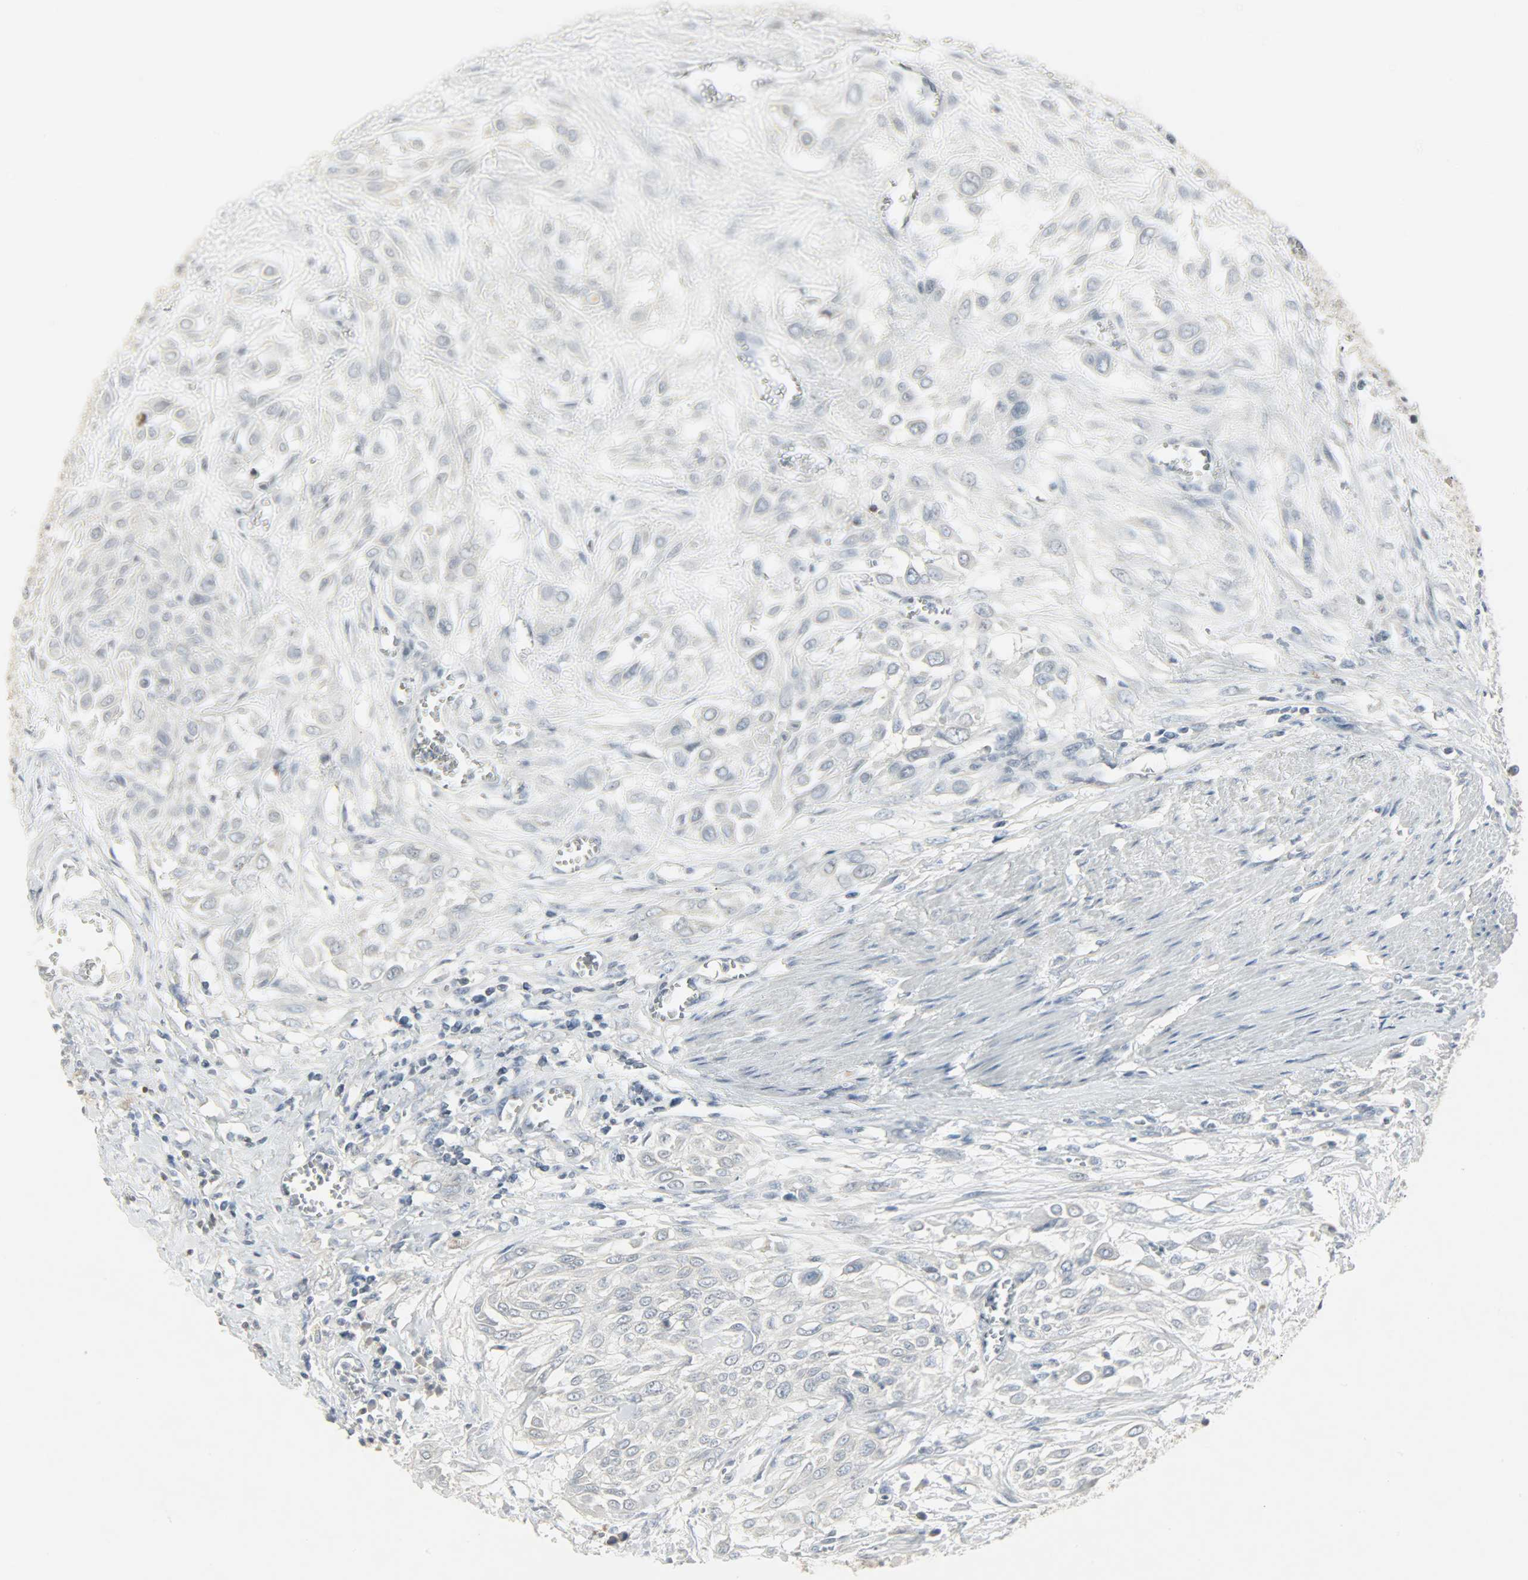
{"staining": {"intensity": "negative", "quantity": "none", "location": "none"}, "tissue": "urothelial cancer", "cell_type": "Tumor cells", "image_type": "cancer", "snomed": [{"axis": "morphology", "description": "Urothelial carcinoma, High grade"}, {"axis": "topography", "description": "Urinary bladder"}], "caption": "There is no significant expression in tumor cells of high-grade urothelial carcinoma.", "gene": "CAMK4", "patient": {"sex": "male", "age": 57}}